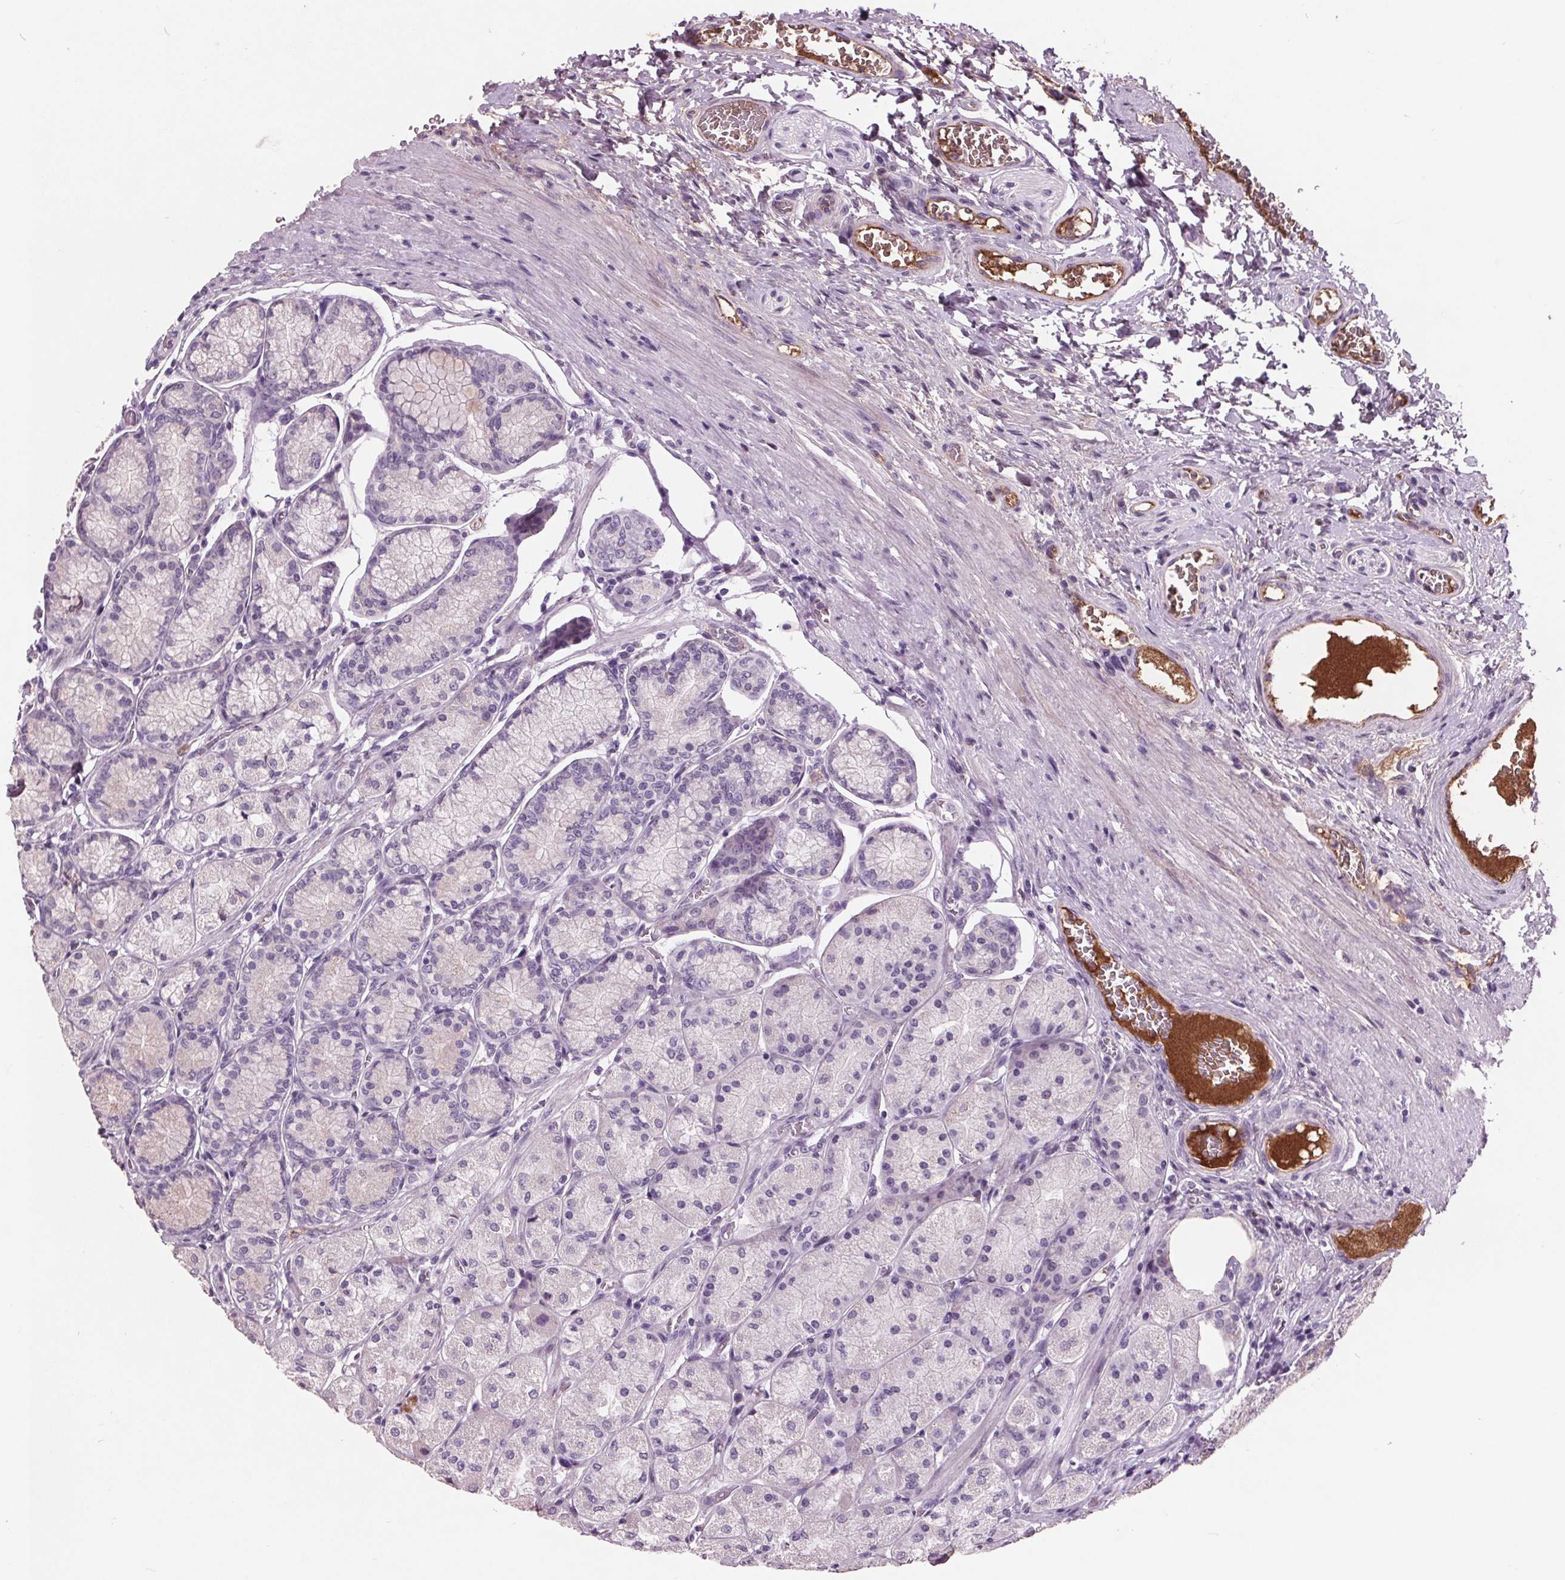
{"staining": {"intensity": "negative", "quantity": "none", "location": "none"}, "tissue": "stomach", "cell_type": "Glandular cells", "image_type": "normal", "snomed": [{"axis": "morphology", "description": "Normal tissue, NOS"}, {"axis": "morphology", "description": "Adenocarcinoma, NOS"}, {"axis": "morphology", "description": "Adenocarcinoma, High grade"}, {"axis": "topography", "description": "Stomach, upper"}, {"axis": "topography", "description": "Stomach"}], "caption": "The photomicrograph exhibits no significant staining in glandular cells of stomach.", "gene": "C6", "patient": {"sex": "female", "age": 65}}